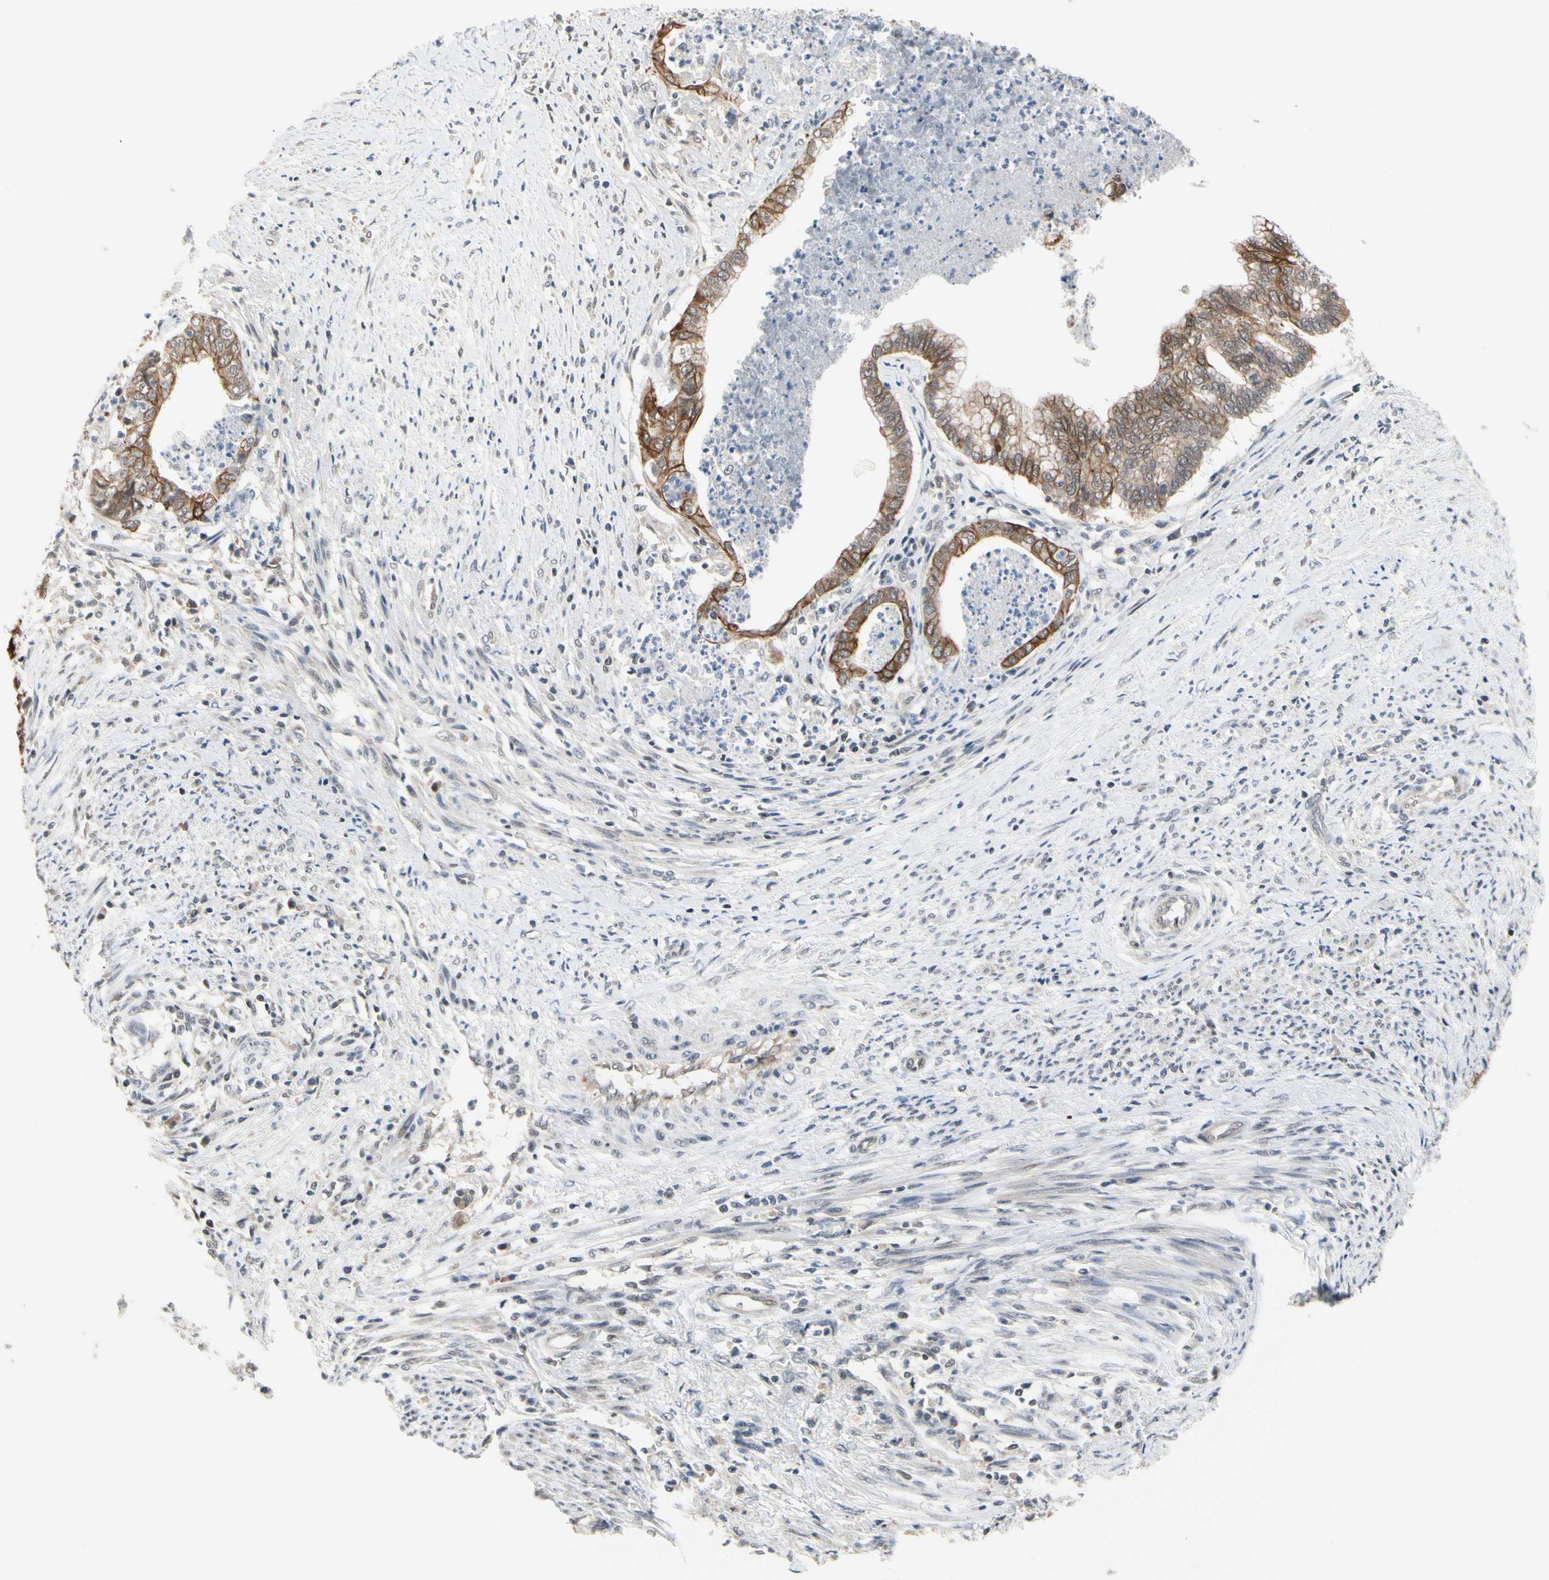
{"staining": {"intensity": "strong", "quantity": "25%-75%", "location": "cytoplasmic/membranous"}, "tissue": "endometrial cancer", "cell_type": "Tumor cells", "image_type": "cancer", "snomed": [{"axis": "morphology", "description": "Necrosis, NOS"}, {"axis": "morphology", "description": "Adenocarcinoma, NOS"}, {"axis": "topography", "description": "Endometrium"}], "caption": "A high amount of strong cytoplasmic/membranous expression is seen in about 25%-75% of tumor cells in endometrial cancer (adenocarcinoma) tissue. The staining was performed using DAB (3,3'-diaminobenzidine), with brown indicating positive protein expression. Nuclei are stained blue with hematoxylin.", "gene": "TAF12", "patient": {"sex": "female", "age": 79}}